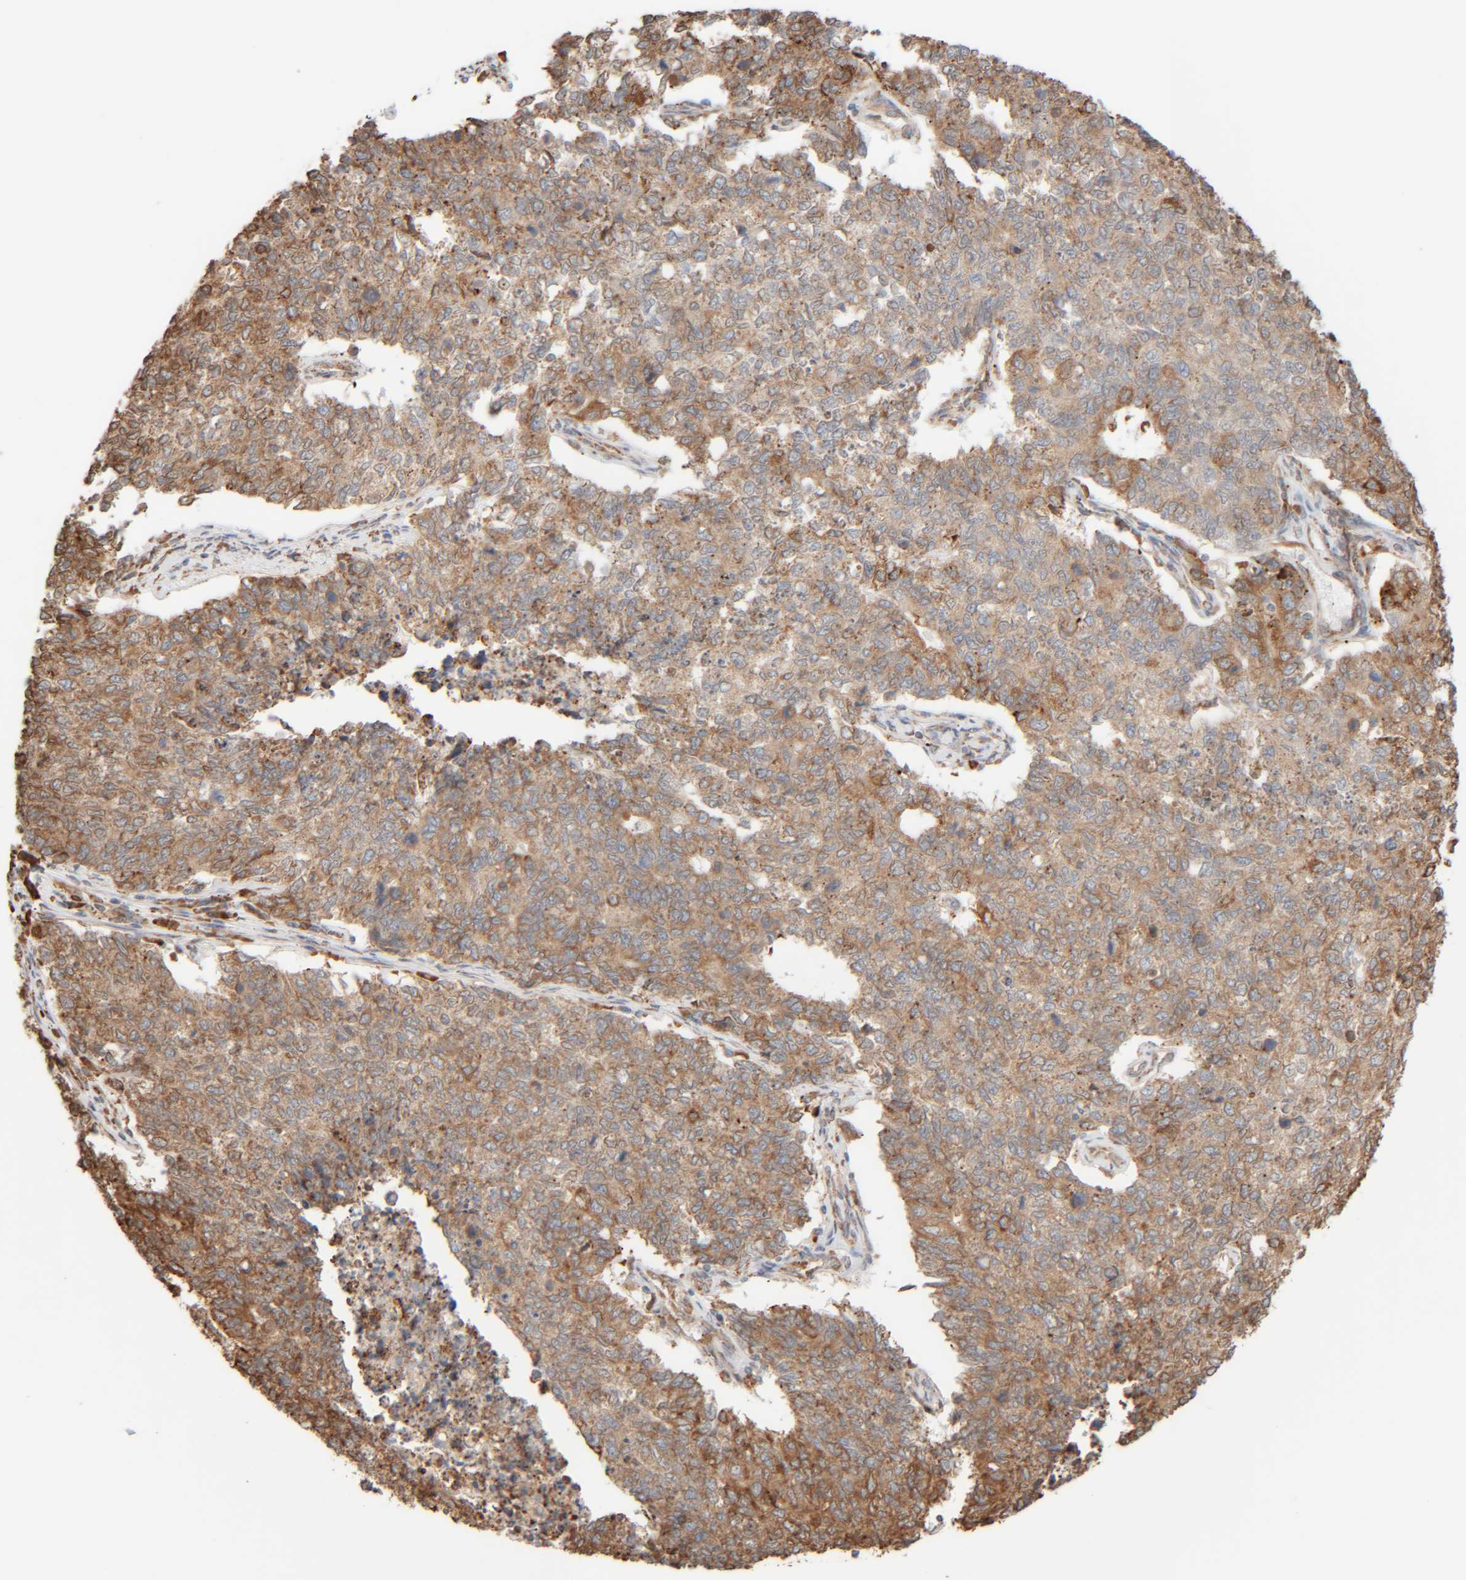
{"staining": {"intensity": "moderate", "quantity": ">75%", "location": "cytoplasmic/membranous"}, "tissue": "cervical cancer", "cell_type": "Tumor cells", "image_type": "cancer", "snomed": [{"axis": "morphology", "description": "Squamous cell carcinoma, NOS"}, {"axis": "topography", "description": "Cervix"}], "caption": "IHC (DAB (3,3'-diaminobenzidine)) staining of cervical cancer shows moderate cytoplasmic/membranous protein staining in about >75% of tumor cells.", "gene": "INTS1", "patient": {"sex": "female", "age": 63}}